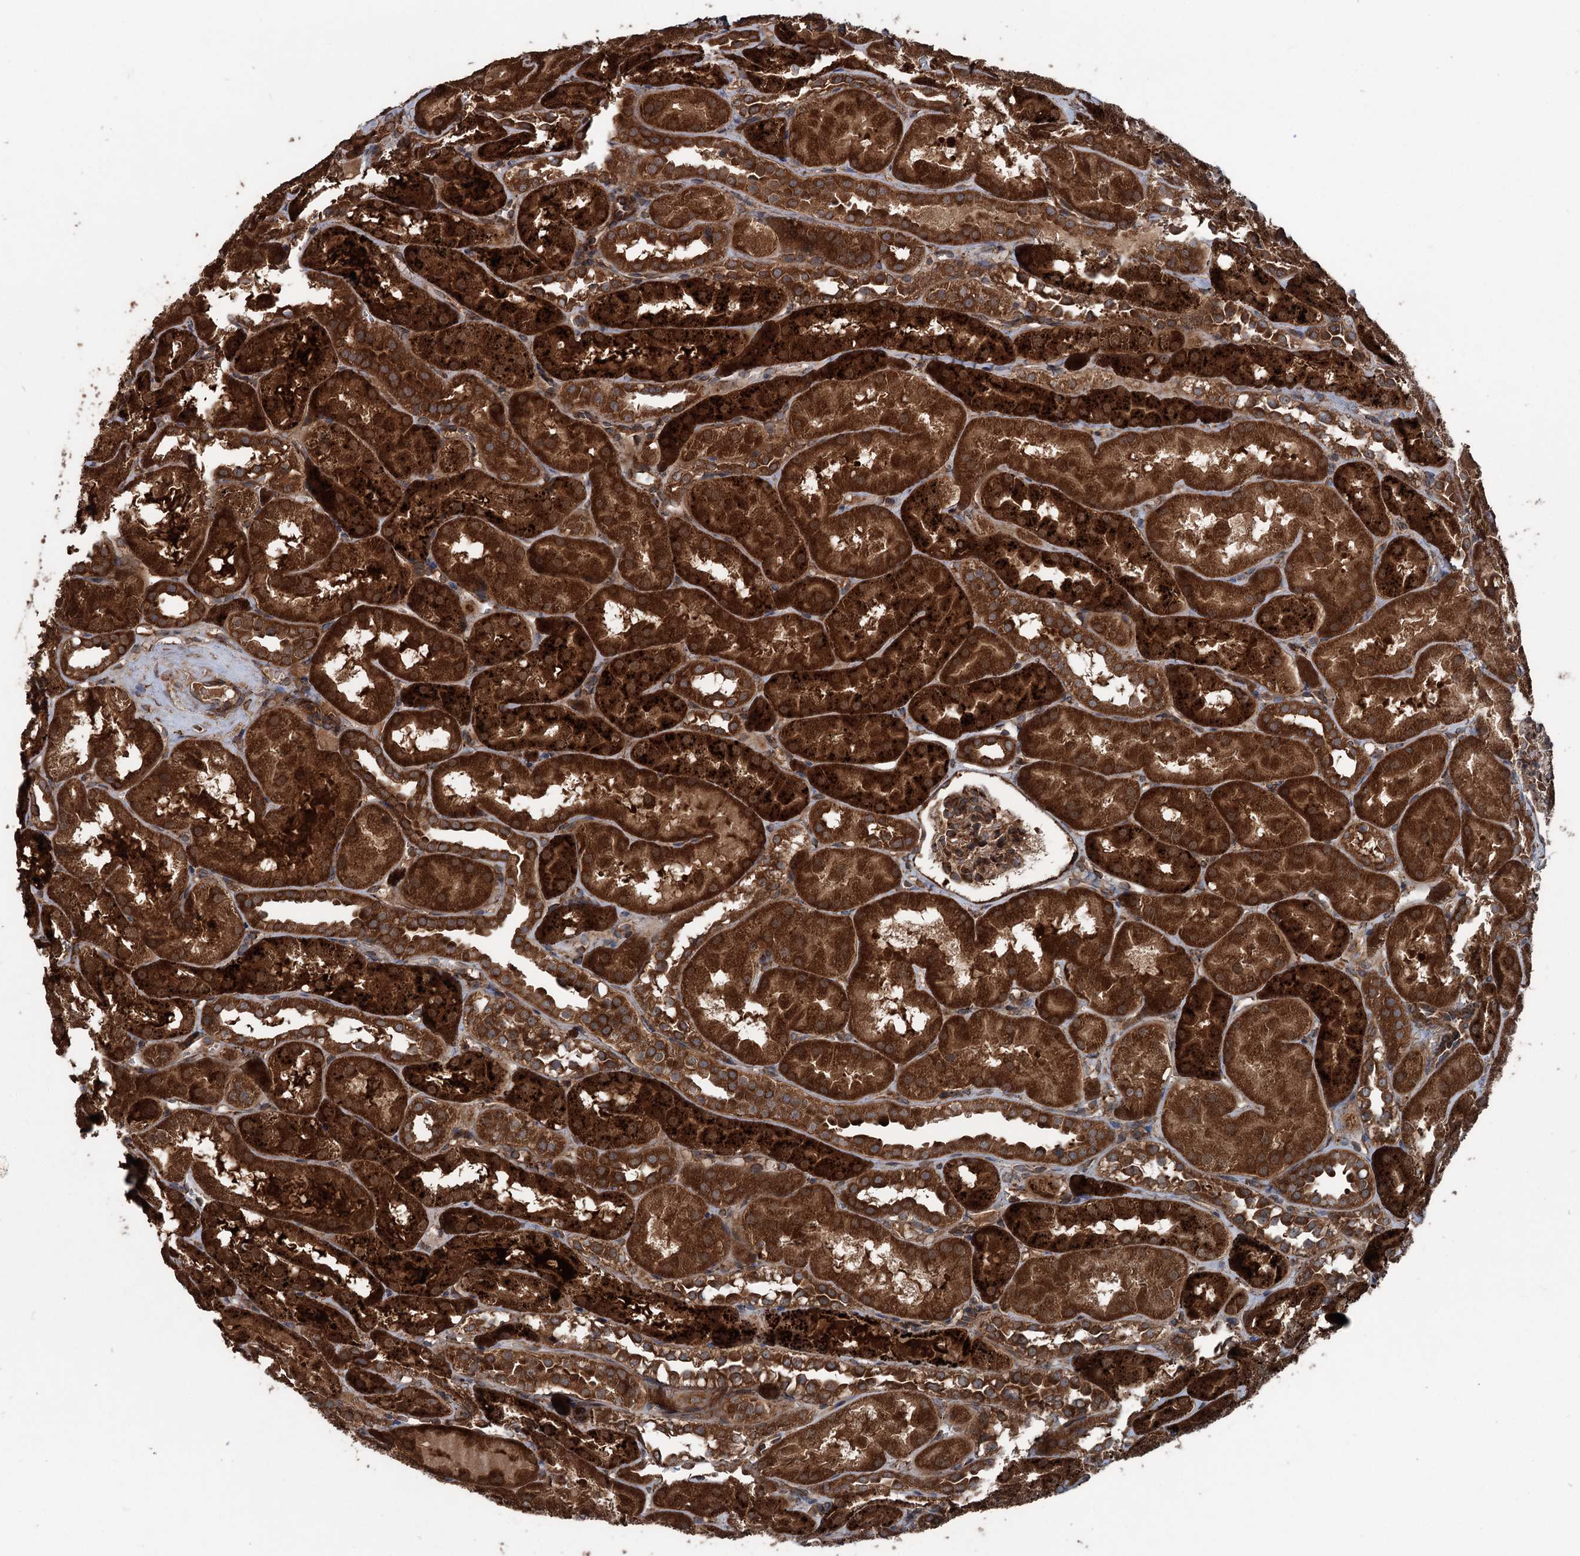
{"staining": {"intensity": "strong", "quantity": ">75%", "location": "cytoplasmic/membranous"}, "tissue": "kidney", "cell_type": "Cells in glomeruli", "image_type": "normal", "snomed": [{"axis": "morphology", "description": "Normal tissue, NOS"}, {"axis": "topography", "description": "Kidney"}, {"axis": "topography", "description": "Urinary bladder"}], "caption": "Protein staining by immunohistochemistry (IHC) shows strong cytoplasmic/membranous positivity in about >75% of cells in glomeruli in benign kidney.", "gene": "RNF214", "patient": {"sex": "male", "age": 16}}